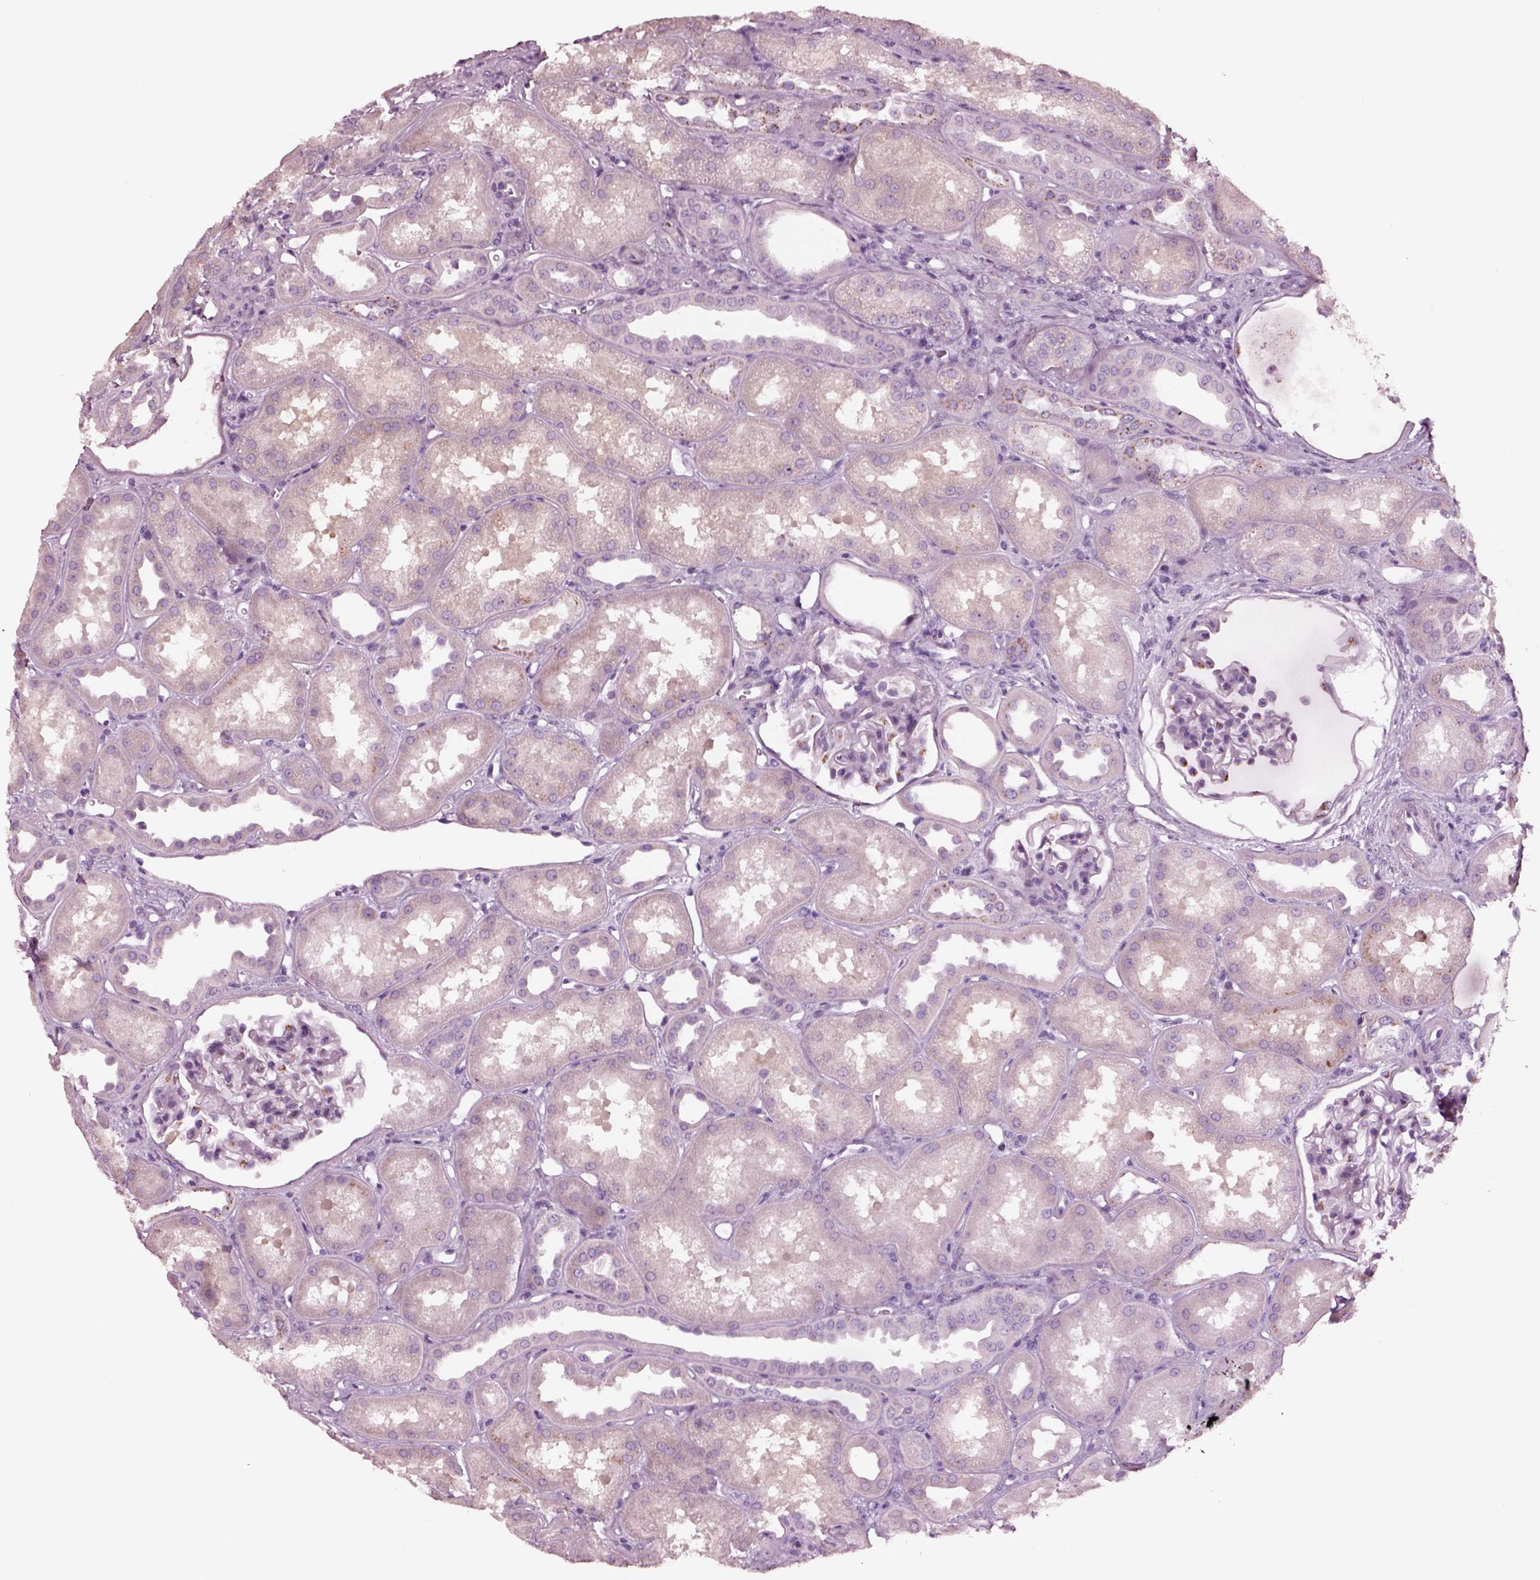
{"staining": {"intensity": "negative", "quantity": "none", "location": "none"}, "tissue": "kidney", "cell_type": "Cells in glomeruli", "image_type": "normal", "snomed": [{"axis": "morphology", "description": "Normal tissue, NOS"}, {"axis": "topography", "description": "Kidney"}], "caption": "Cells in glomeruli show no significant protein staining in benign kidney. (DAB immunohistochemistry with hematoxylin counter stain).", "gene": "NMRK2", "patient": {"sex": "male", "age": 61}}